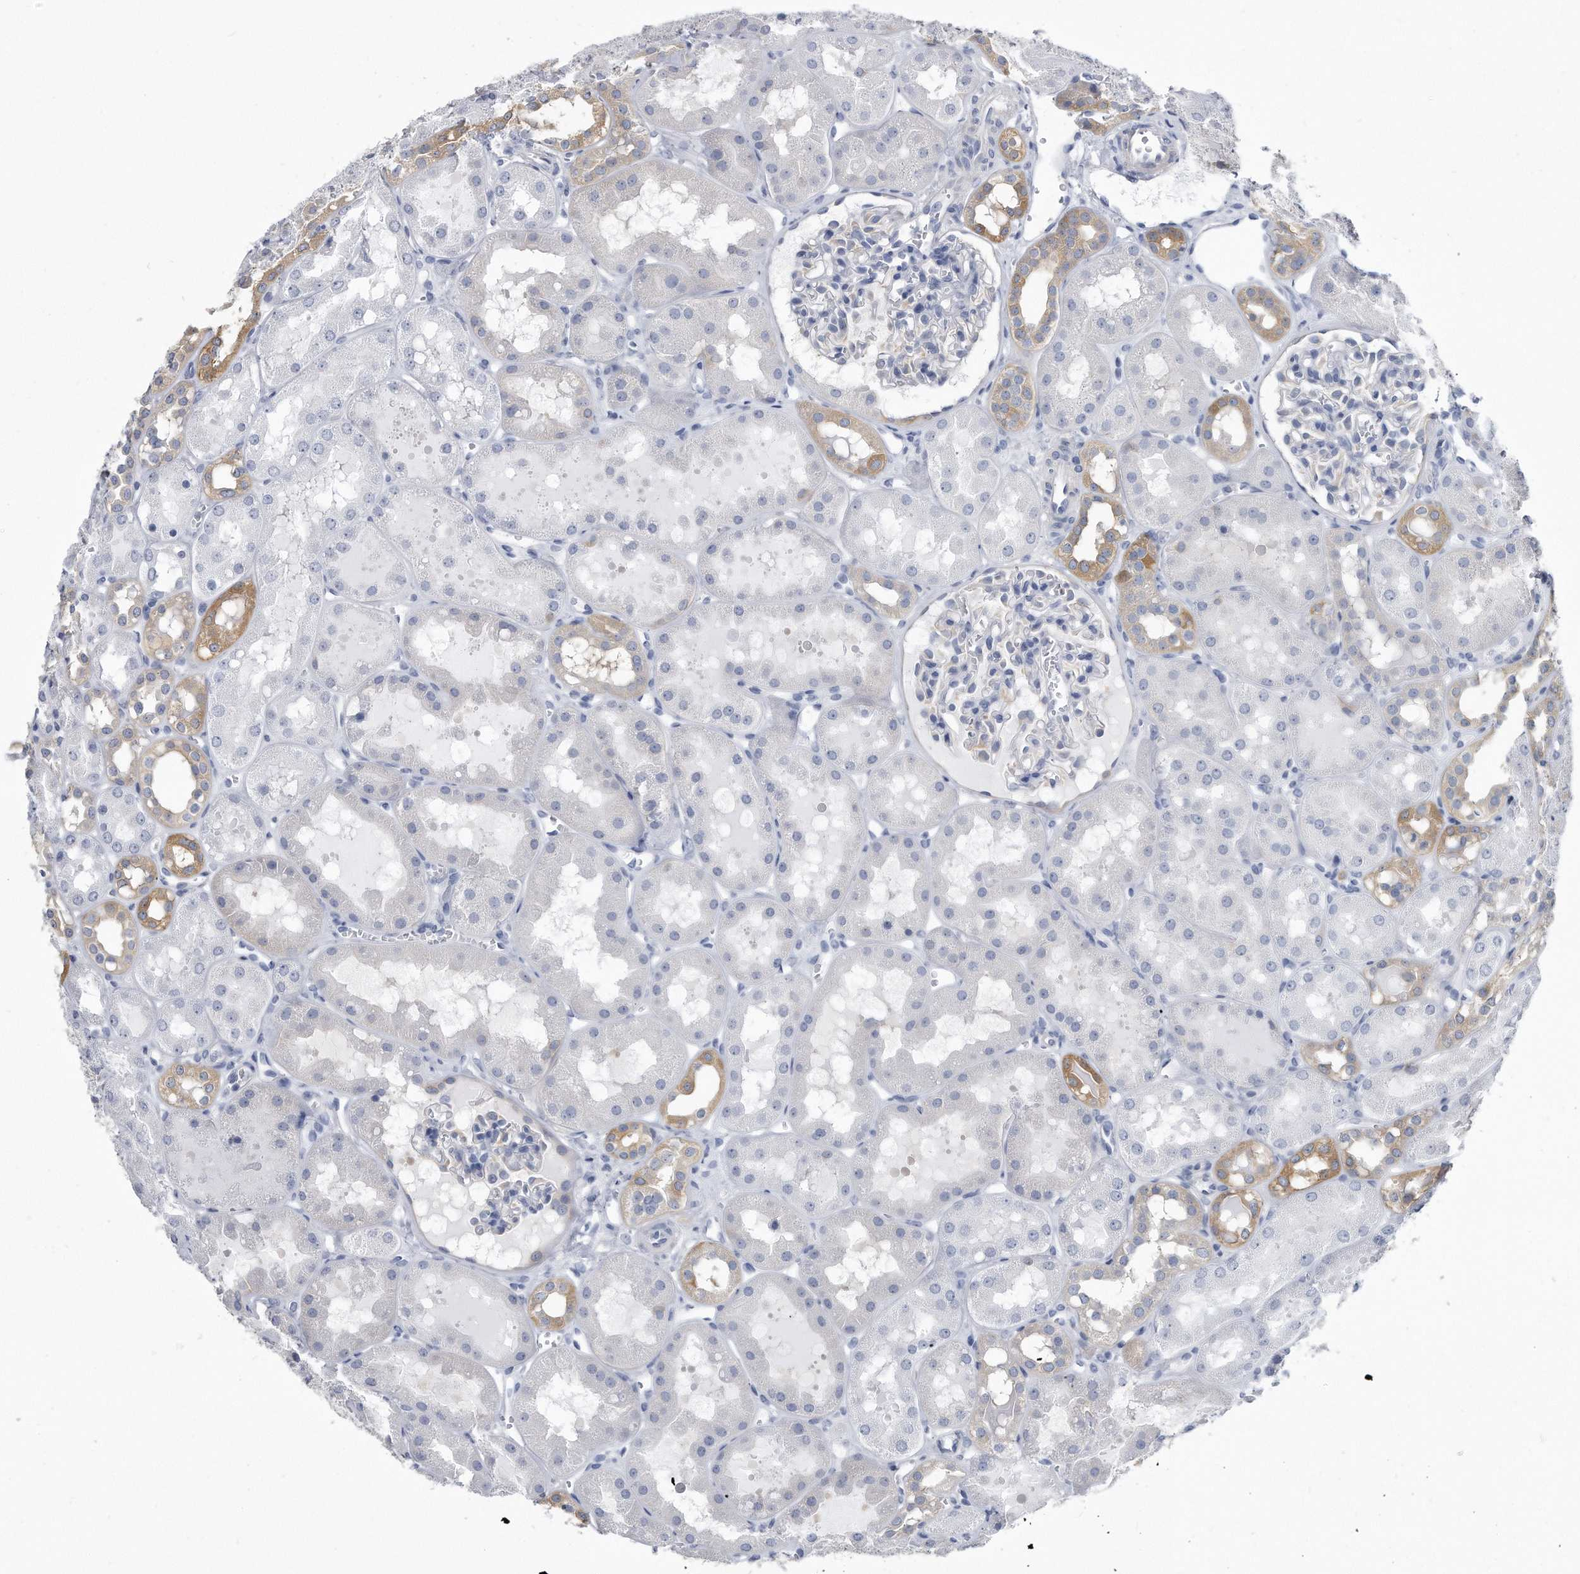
{"staining": {"intensity": "negative", "quantity": "none", "location": "none"}, "tissue": "kidney", "cell_type": "Cells in glomeruli", "image_type": "normal", "snomed": [{"axis": "morphology", "description": "Normal tissue, NOS"}, {"axis": "topography", "description": "Kidney"}], "caption": "Protein analysis of unremarkable kidney exhibits no significant staining in cells in glomeruli.", "gene": "PYGB", "patient": {"sex": "male", "age": 16}}